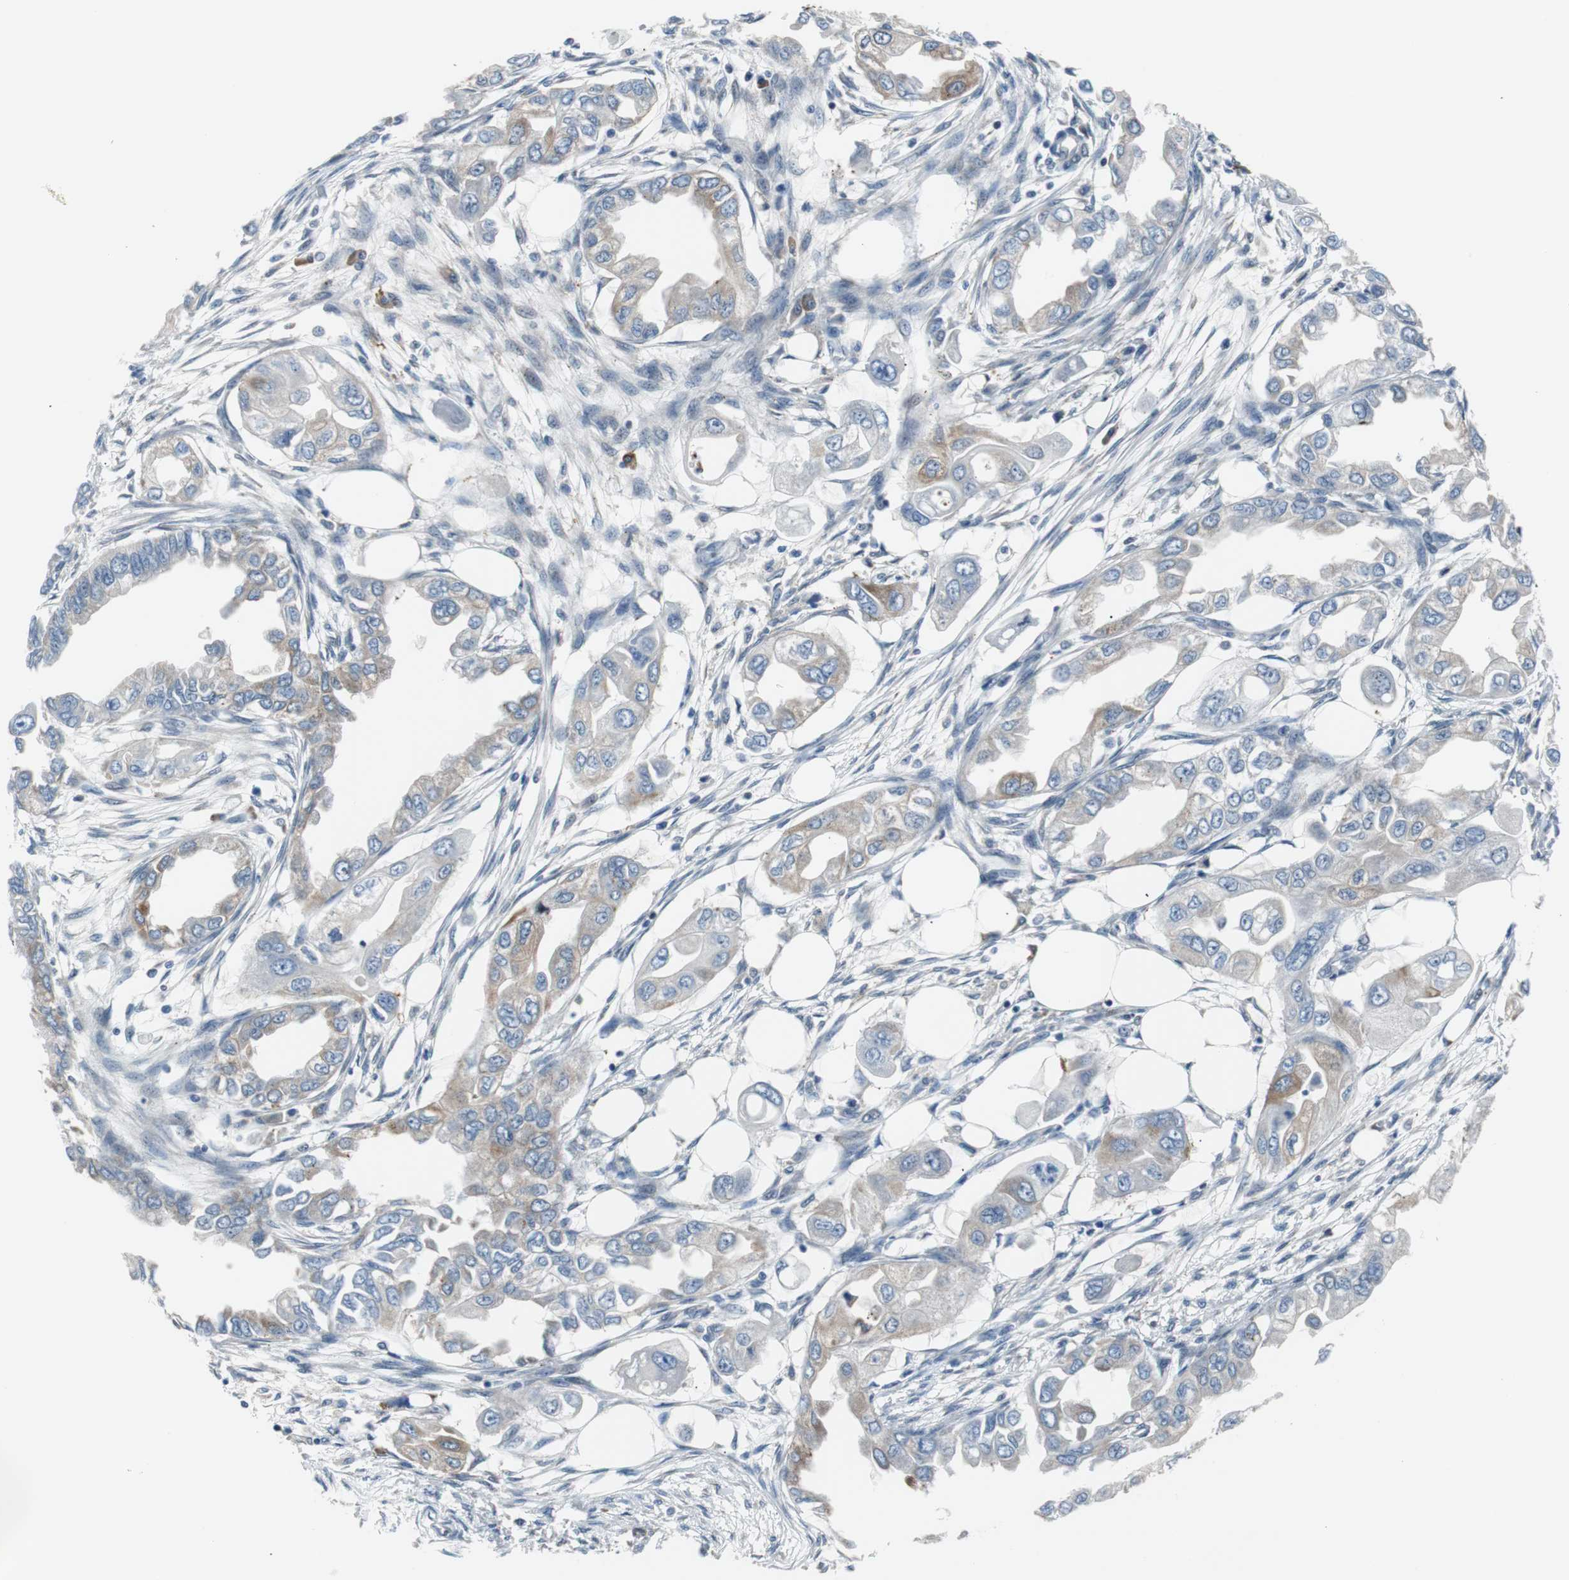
{"staining": {"intensity": "weak", "quantity": "25%-75%", "location": "cytoplasmic/membranous"}, "tissue": "endometrial cancer", "cell_type": "Tumor cells", "image_type": "cancer", "snomed": [{"axis": "morphology", "description": "Adenocarcinoma, NOS"}, {"axis": "topography", "description": "Endometrium"}], "caption": "A brown stain highlights weak cytoplasmic/membranous expression of a protein in endometrial adenocarcinoma tumor cells.", "gene": "USP28", "patient": {"sex": "female", "age": 67}}